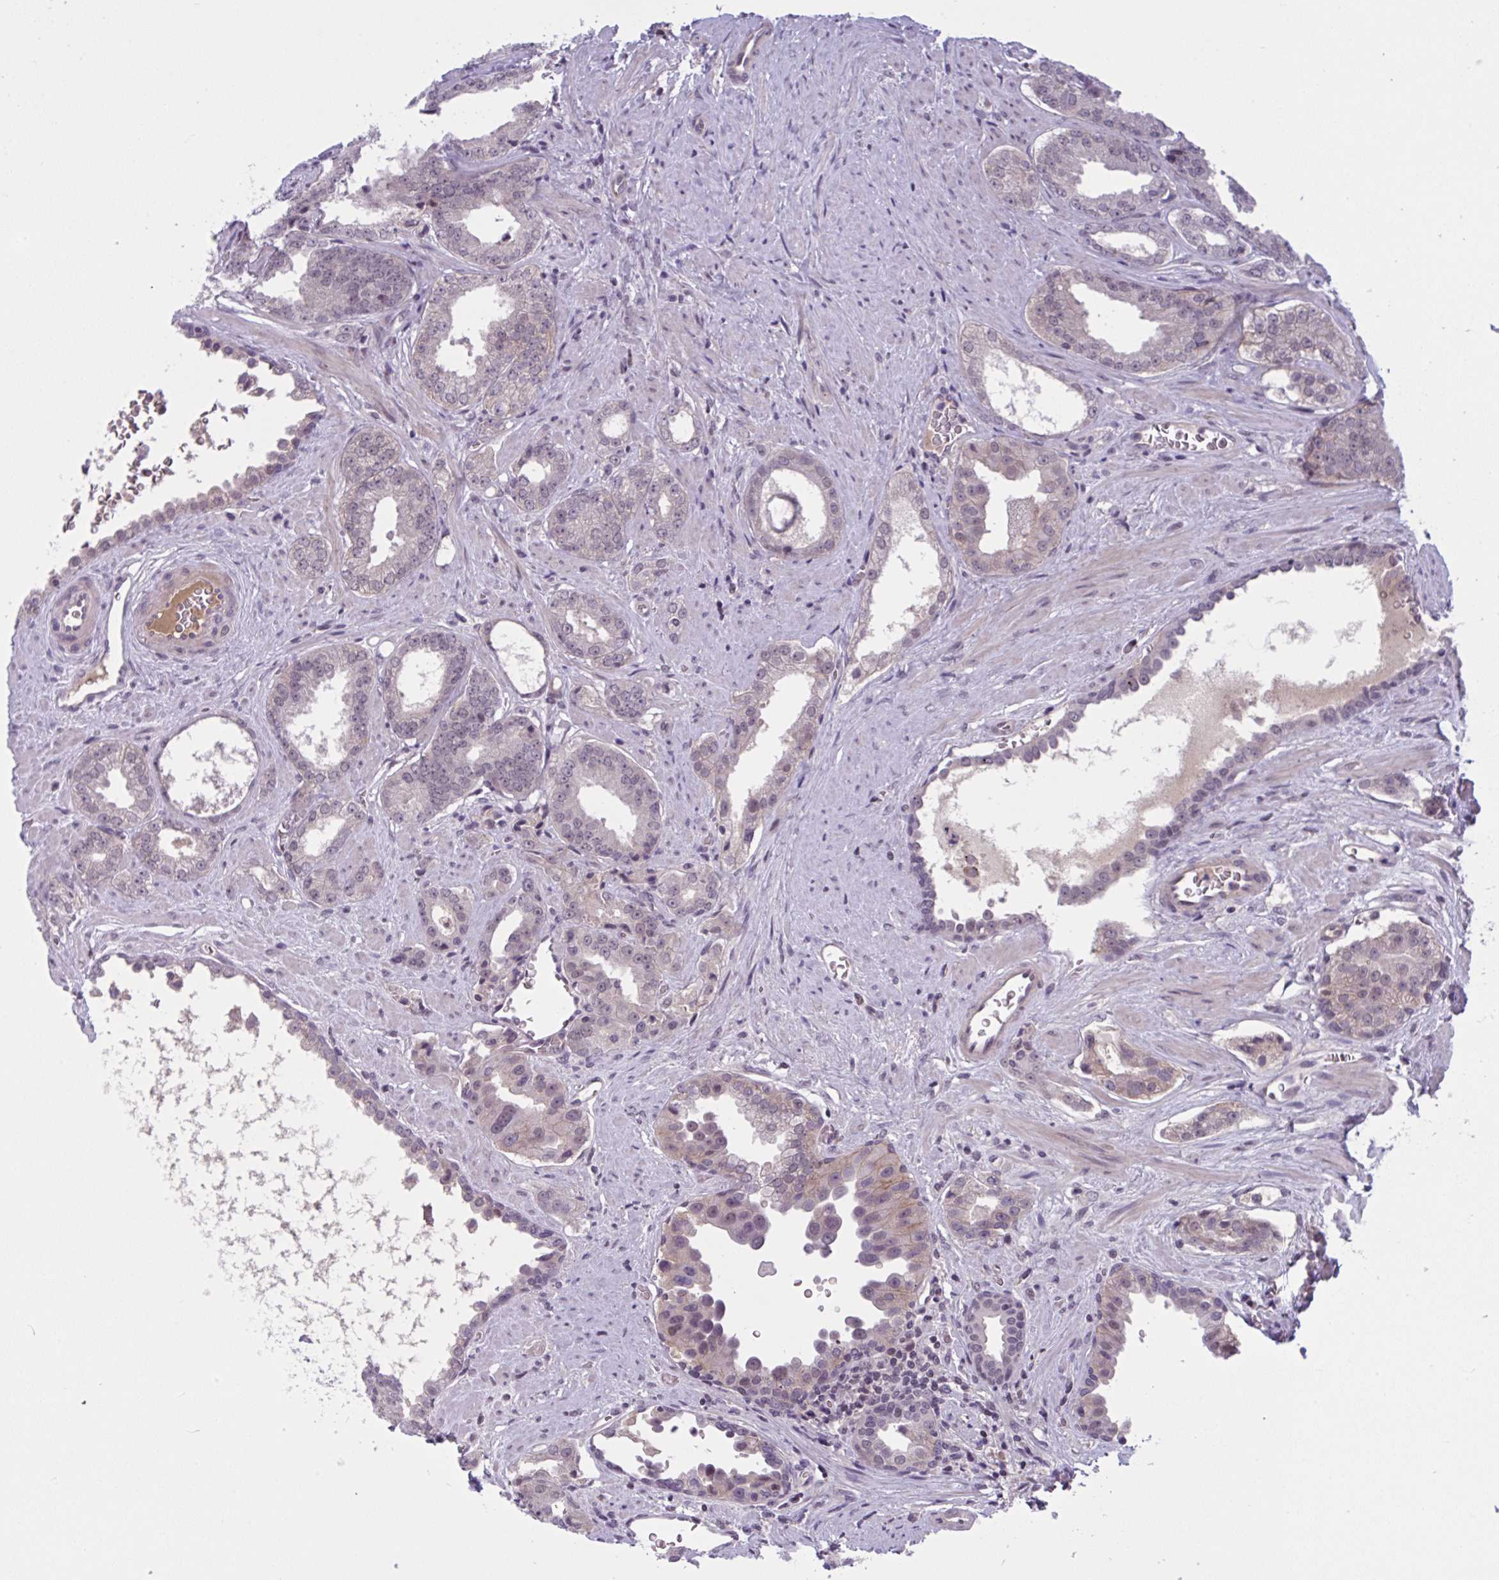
{"staining": {"intensity": "weak", "quantity": "<25%", "location": "cytoplasmic/membranous"}, "tissue": "prostate cancer", "cell_type": "Tumor cells", "image_type": "cancer", "snomed": [{"axis": "morphology", "description": "Adenocarcinoma, Low grade"}, {"axis": "topography", "description": "Prostate"}], "caption": "A high-resolution photomicrograph shows immunohistochemistry staining of prostate cancer, which reveals no significant expression in tumor cells.", "gene": "TTC7B", "patient": {"sex": "male", "age": 67}}